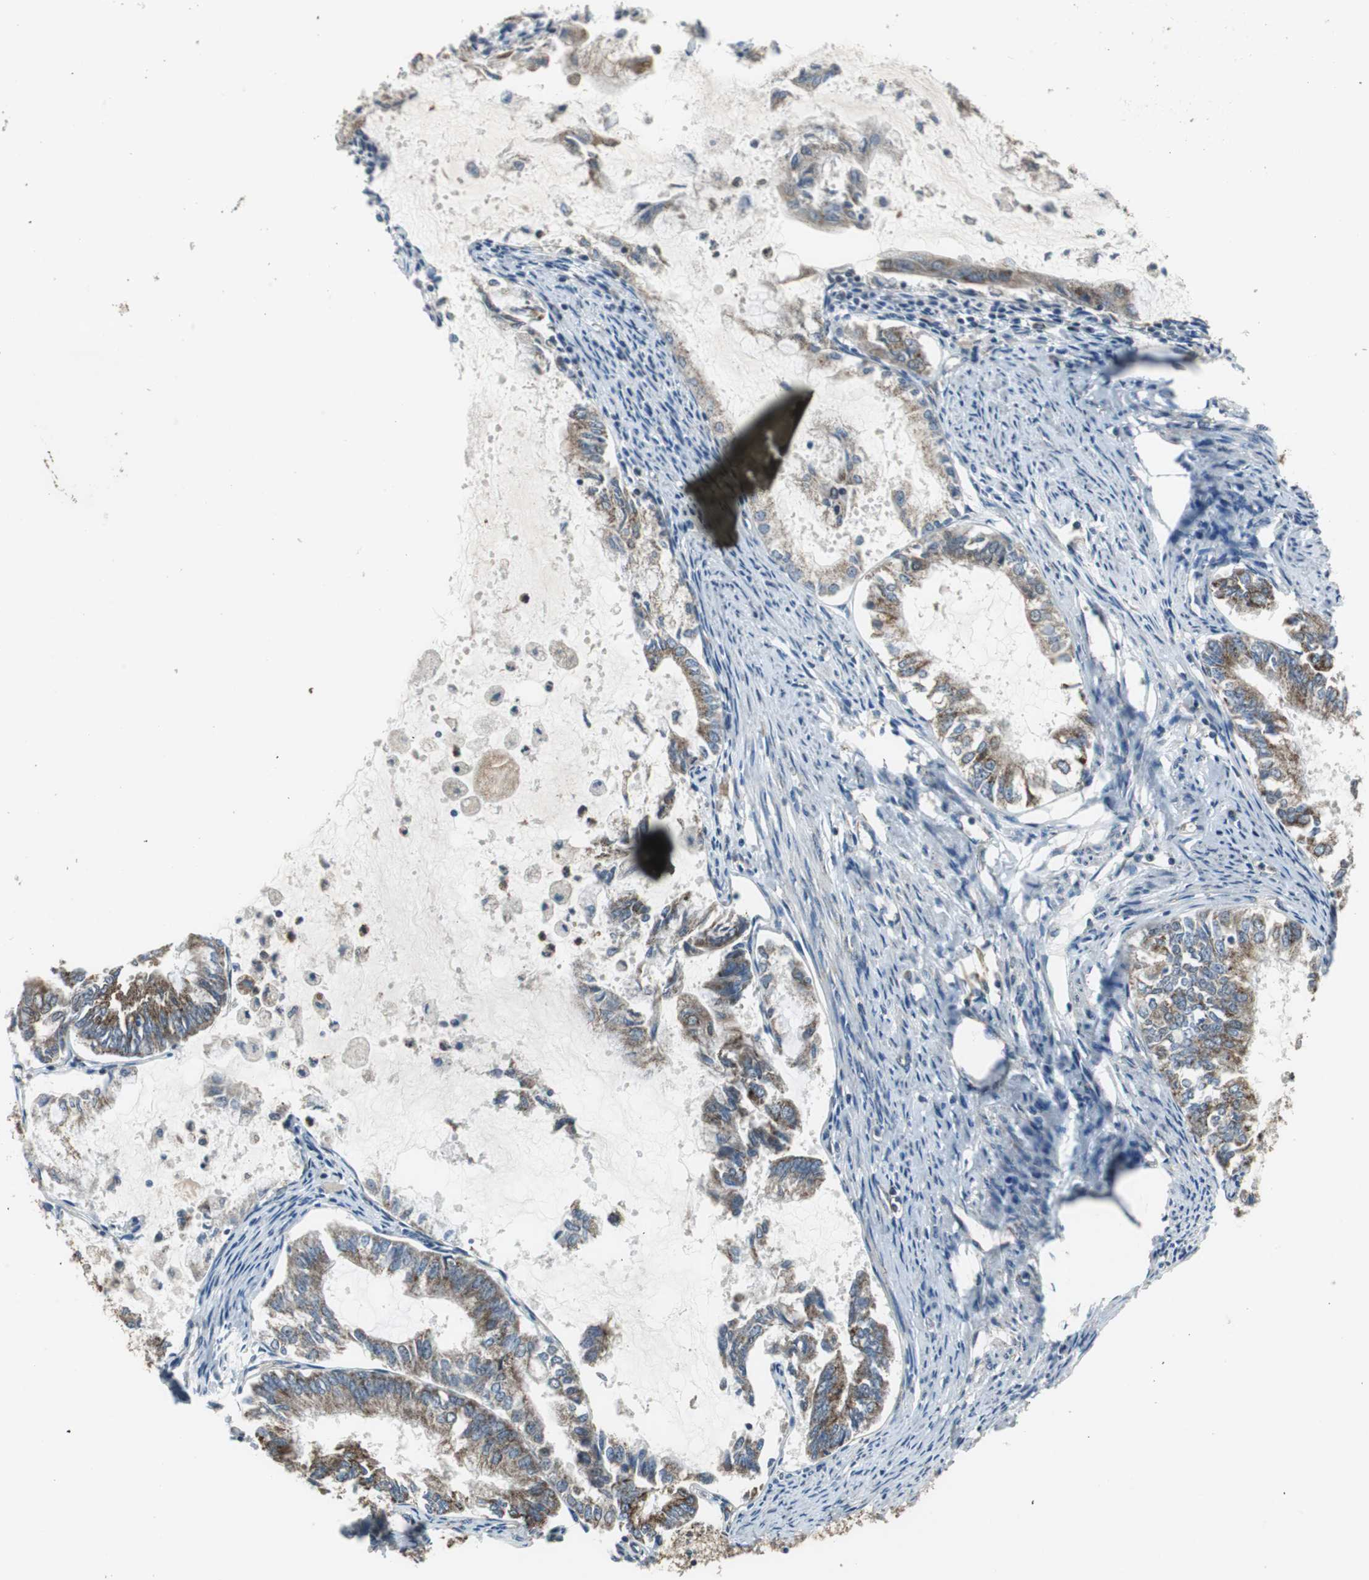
{"staining": {"intensity": "strong", "quantity": ">75%", "location": "cytoplasmic/membranous"}, "tissue": "endometrial cancer", "cell_type": "Tumor cells", "image_type": "cancer", "snomed": [{"axis": "morphology", "description": "Adenocarcinoma, NOS"}, {"axis": "topography", "description": "Endometrium"}], "caption": "Immunohistochemistry (IHC) of endometrial adenocarcinoma exhibits high levels of strong cytoplasmic/membranous expression in approximately >75% of tumor cells.", "gene": "PI4KB", "patient": {"sex": "female", "age": 86}}